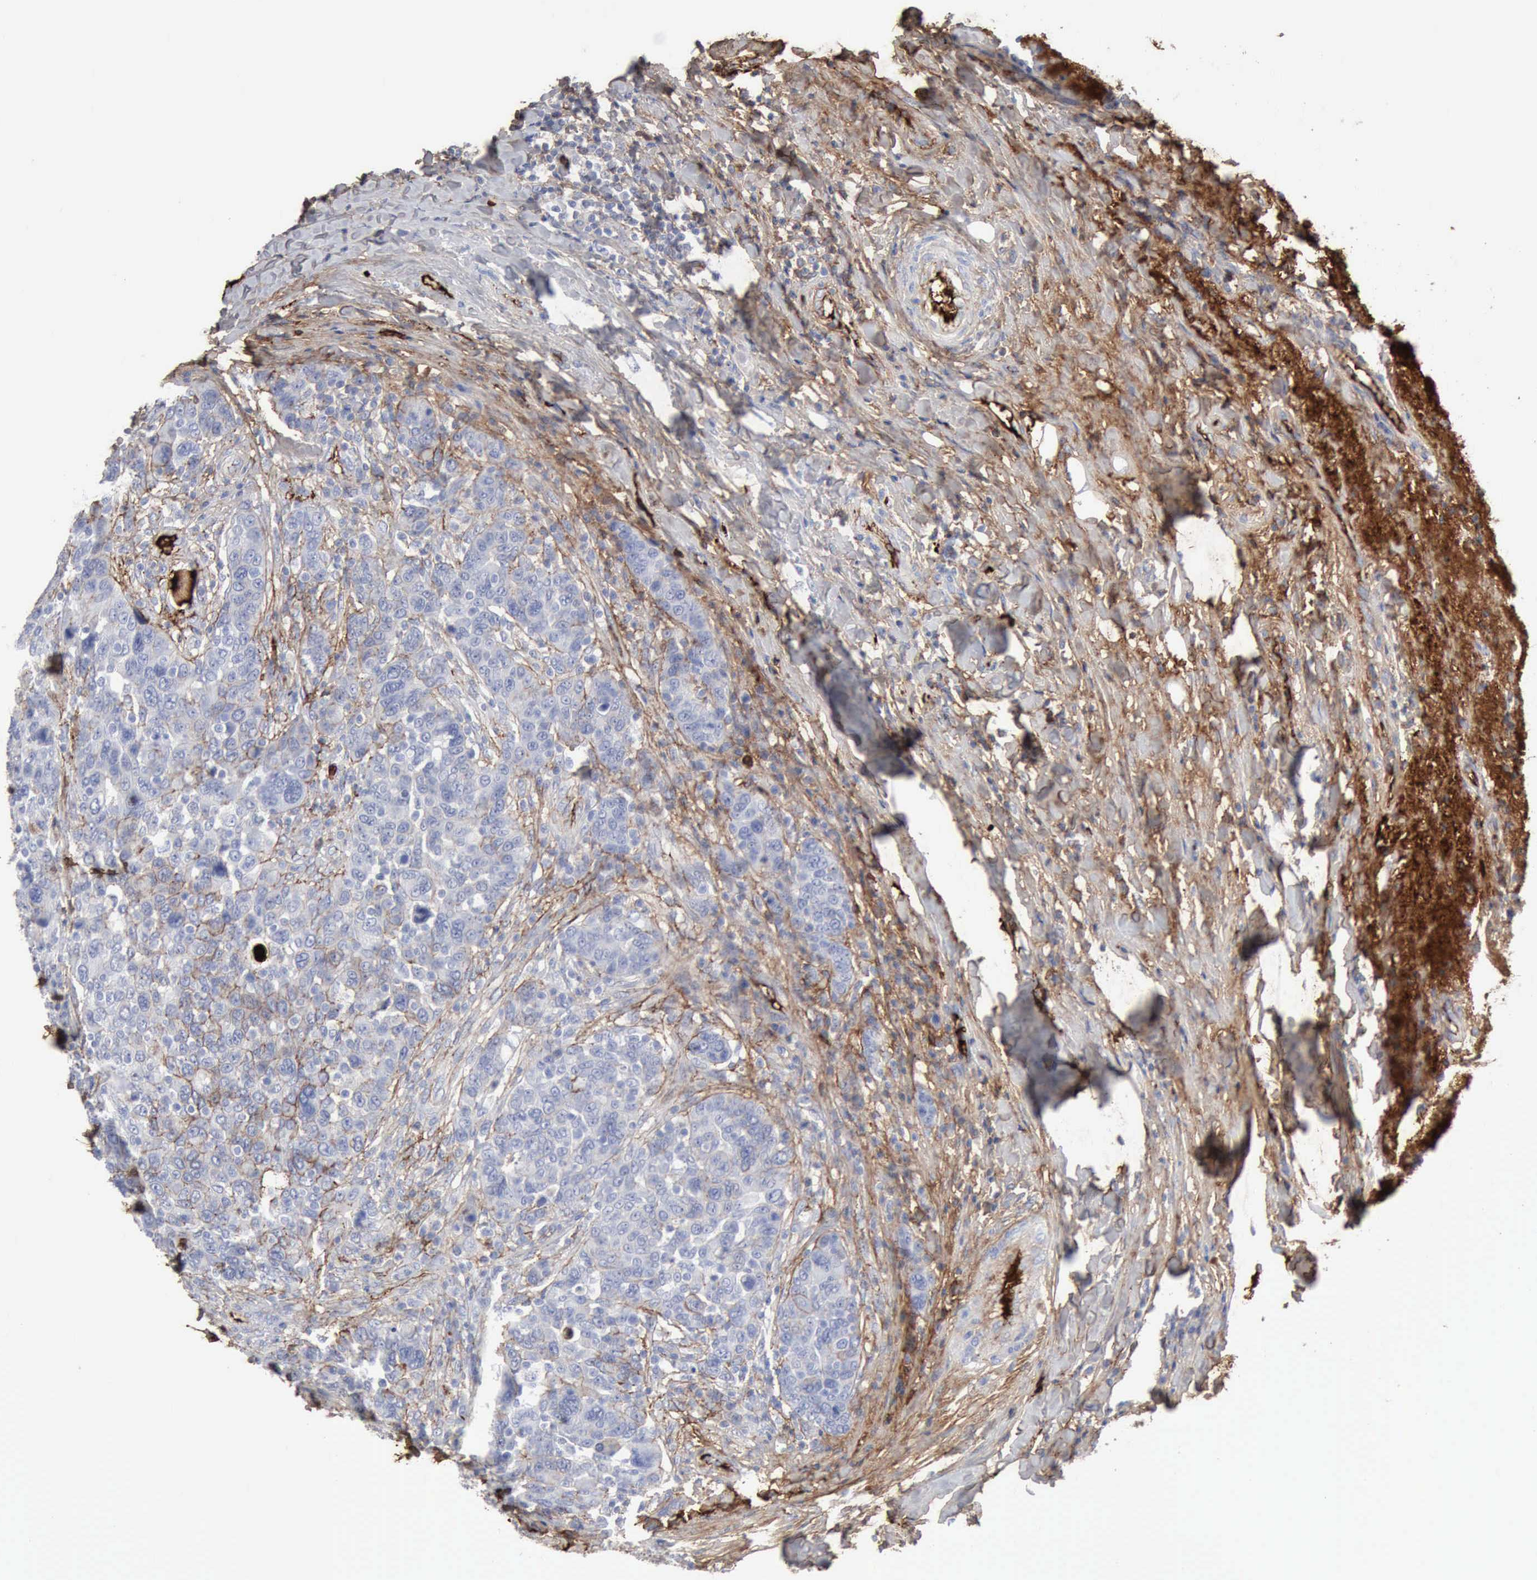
{"staining": {"intensity": "negative", "quantity": "none", "location": "none"}, "tissue": "breast cancer", "cell_type": "Tumor cells", "image_type": "cancer", "snomed": [{"axis": "morphology", "description": "Duct carcinoma"}, {"axis": "topography", "description": "Breast"}], "caption": "IHC of breast cancer demonstrates no expression in tumor cells.", "gene": "C4BPA", "patient": {"sex": "female", "age": 37}}